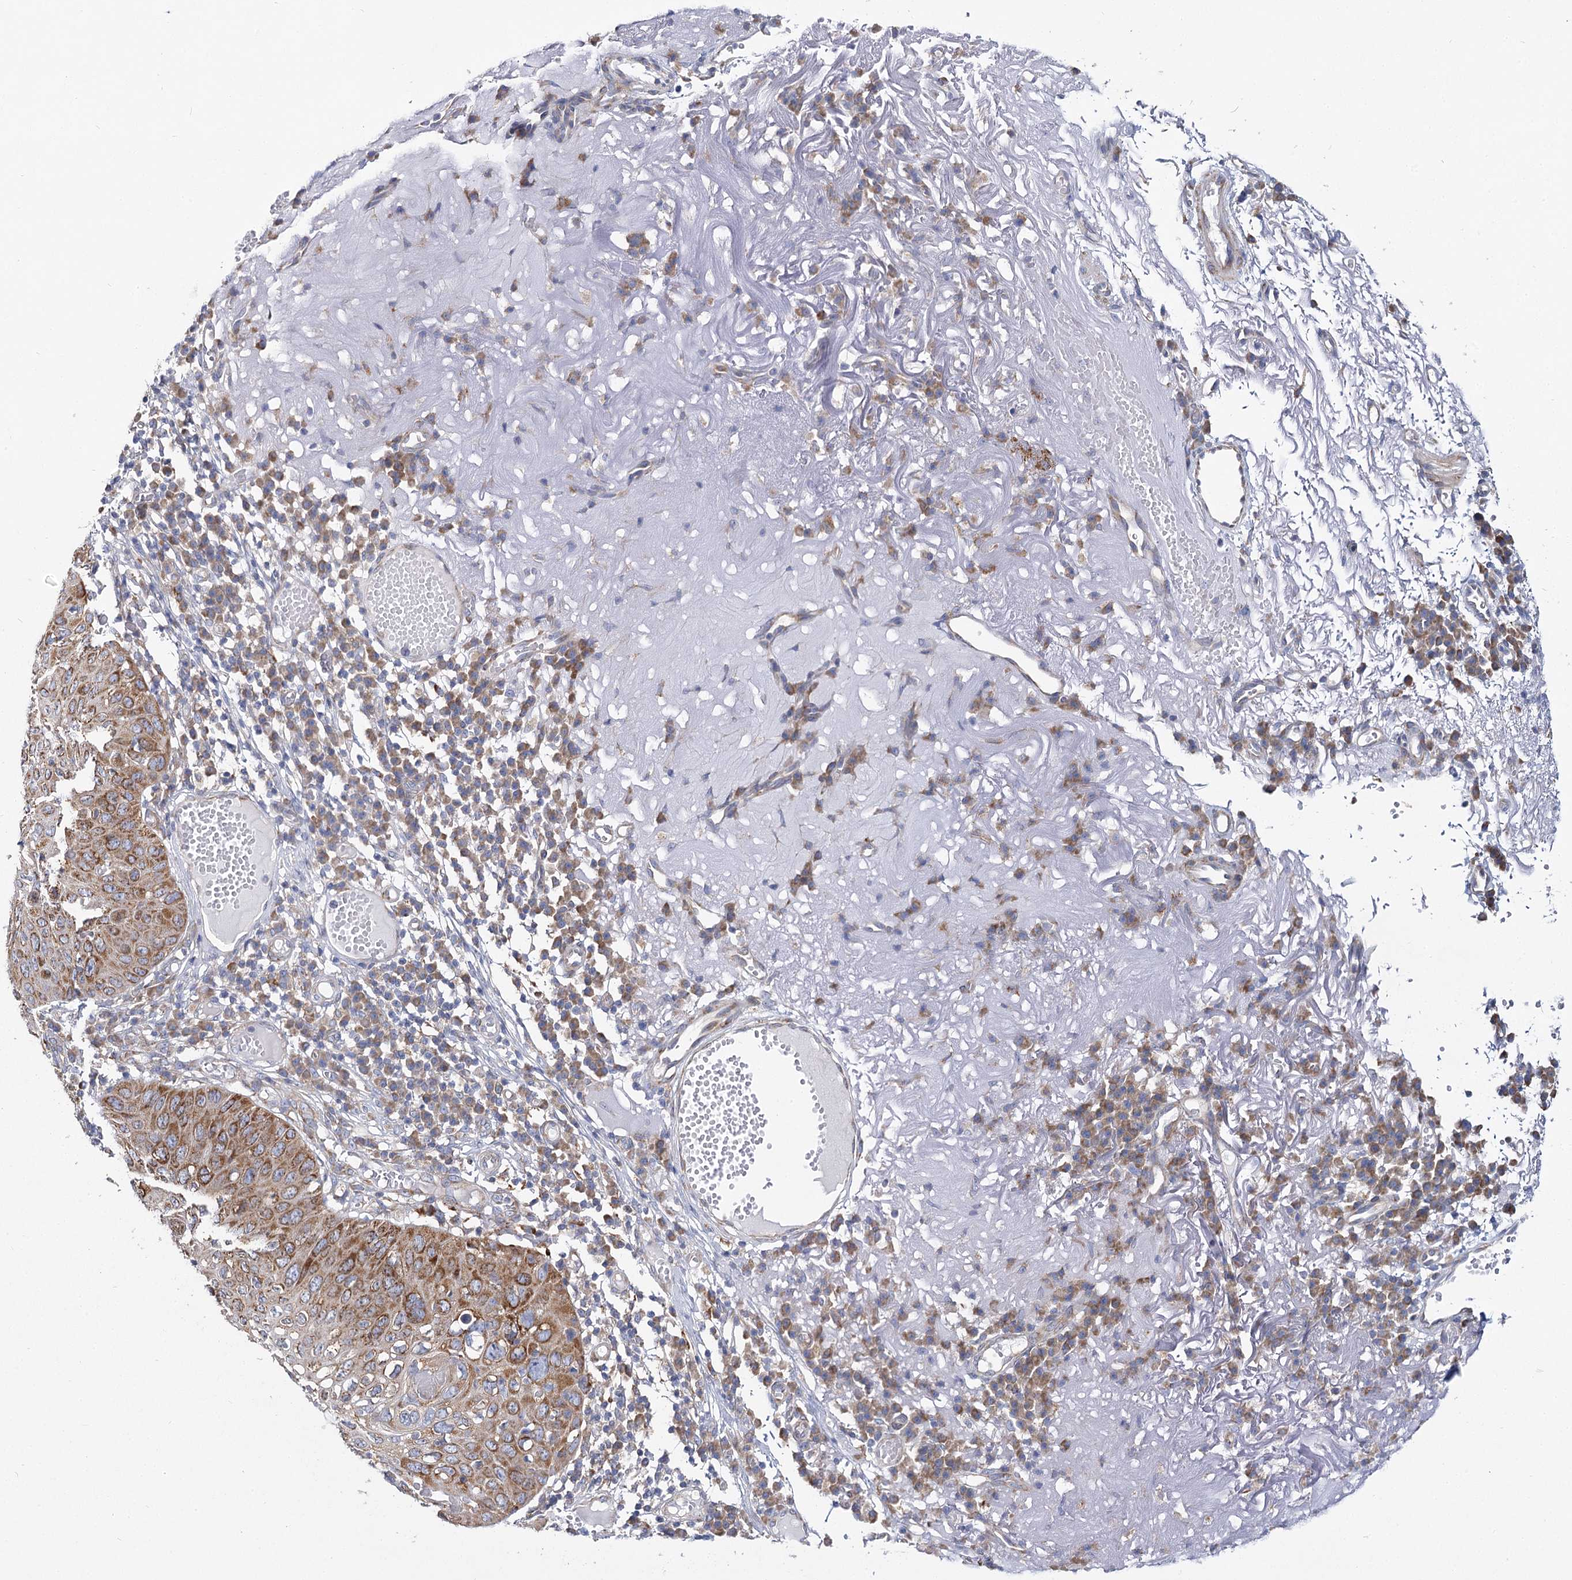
{"staining": {"intensity": "moderate", "quantity": ">75%", "location": "cytoplasmic/membranous"}, "tissue": "skin cancer", "cell_type": "Tumor cells", "image_type": "cancer", "snomed": [{"axis": "morphology", "description": "Squamous cell carcinoma, NOS"}, {"axis": "topography", "description": "Skin"}], "caption": "Brown immunohistochemical staining in human skin squamous cell carcinoma exhibits moderate cytoplasmic/membranous expression in about >75% of tumor cells.", "gene": "THUMPD3", "patient": {"sex": "female", "age": 90}}